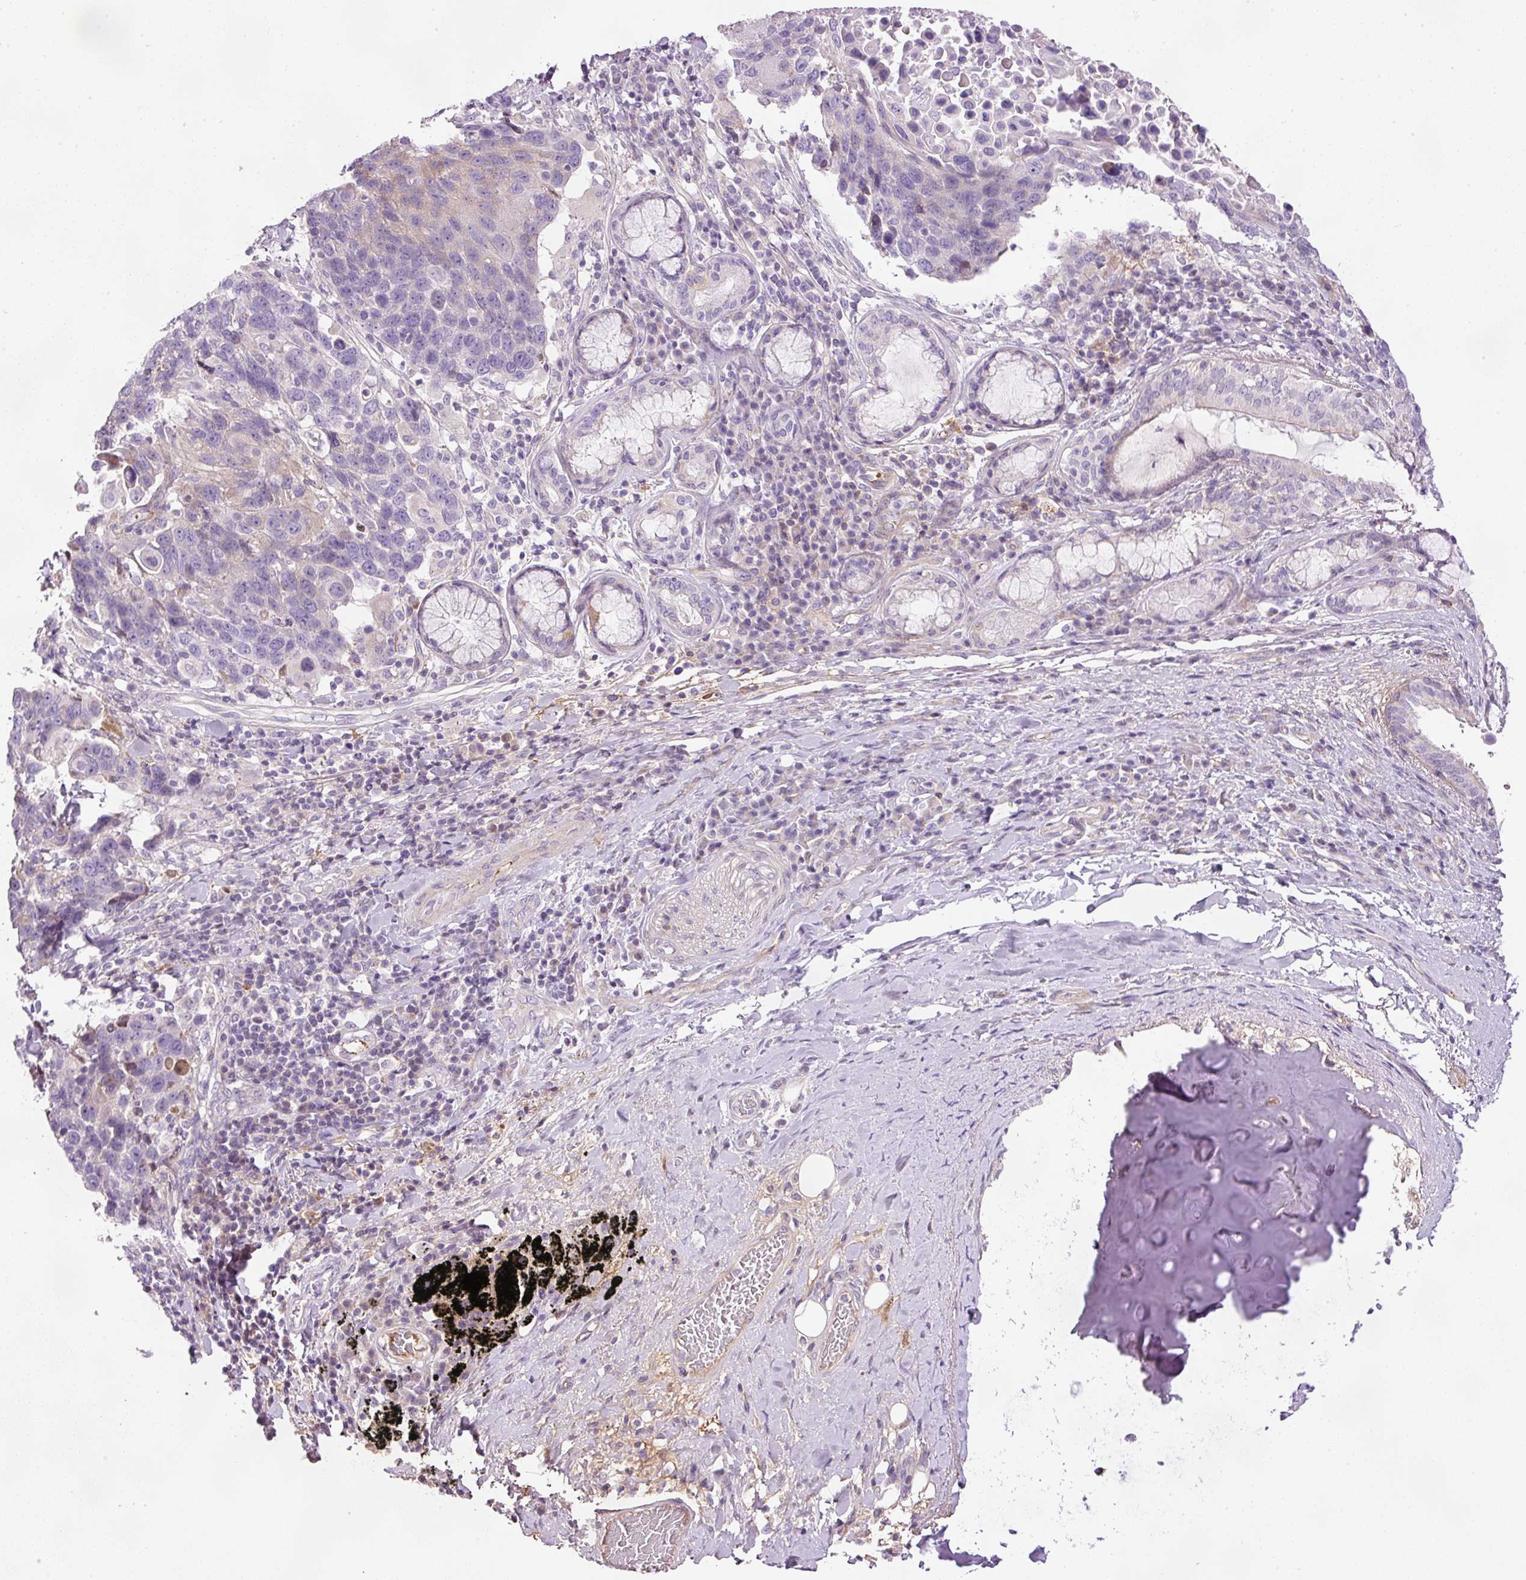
{"staining": {"intensity": "weak", "quantity": "<25%", "location": "cytoplasmic/membranous"}, "tissue": "lung cancer", "cell_type": "Tumor cells", "image_type": "cancer", "snomed": [{"axis": "morphology", "description": "Squamous cell carcinoma, NOS"}, {"axis": "topography", "description": "Lung"}], "caption": "IHC image of lung cancer stained for a protein (brown), which exhibits no positivity in tumor cells. (Stains: DAB IHC with hematoxylin counter stain, Microscopy: brightfield microscopy at high magnification).", "gene": "KPNA5", "patient": {"sex": "male", "age": 66}}